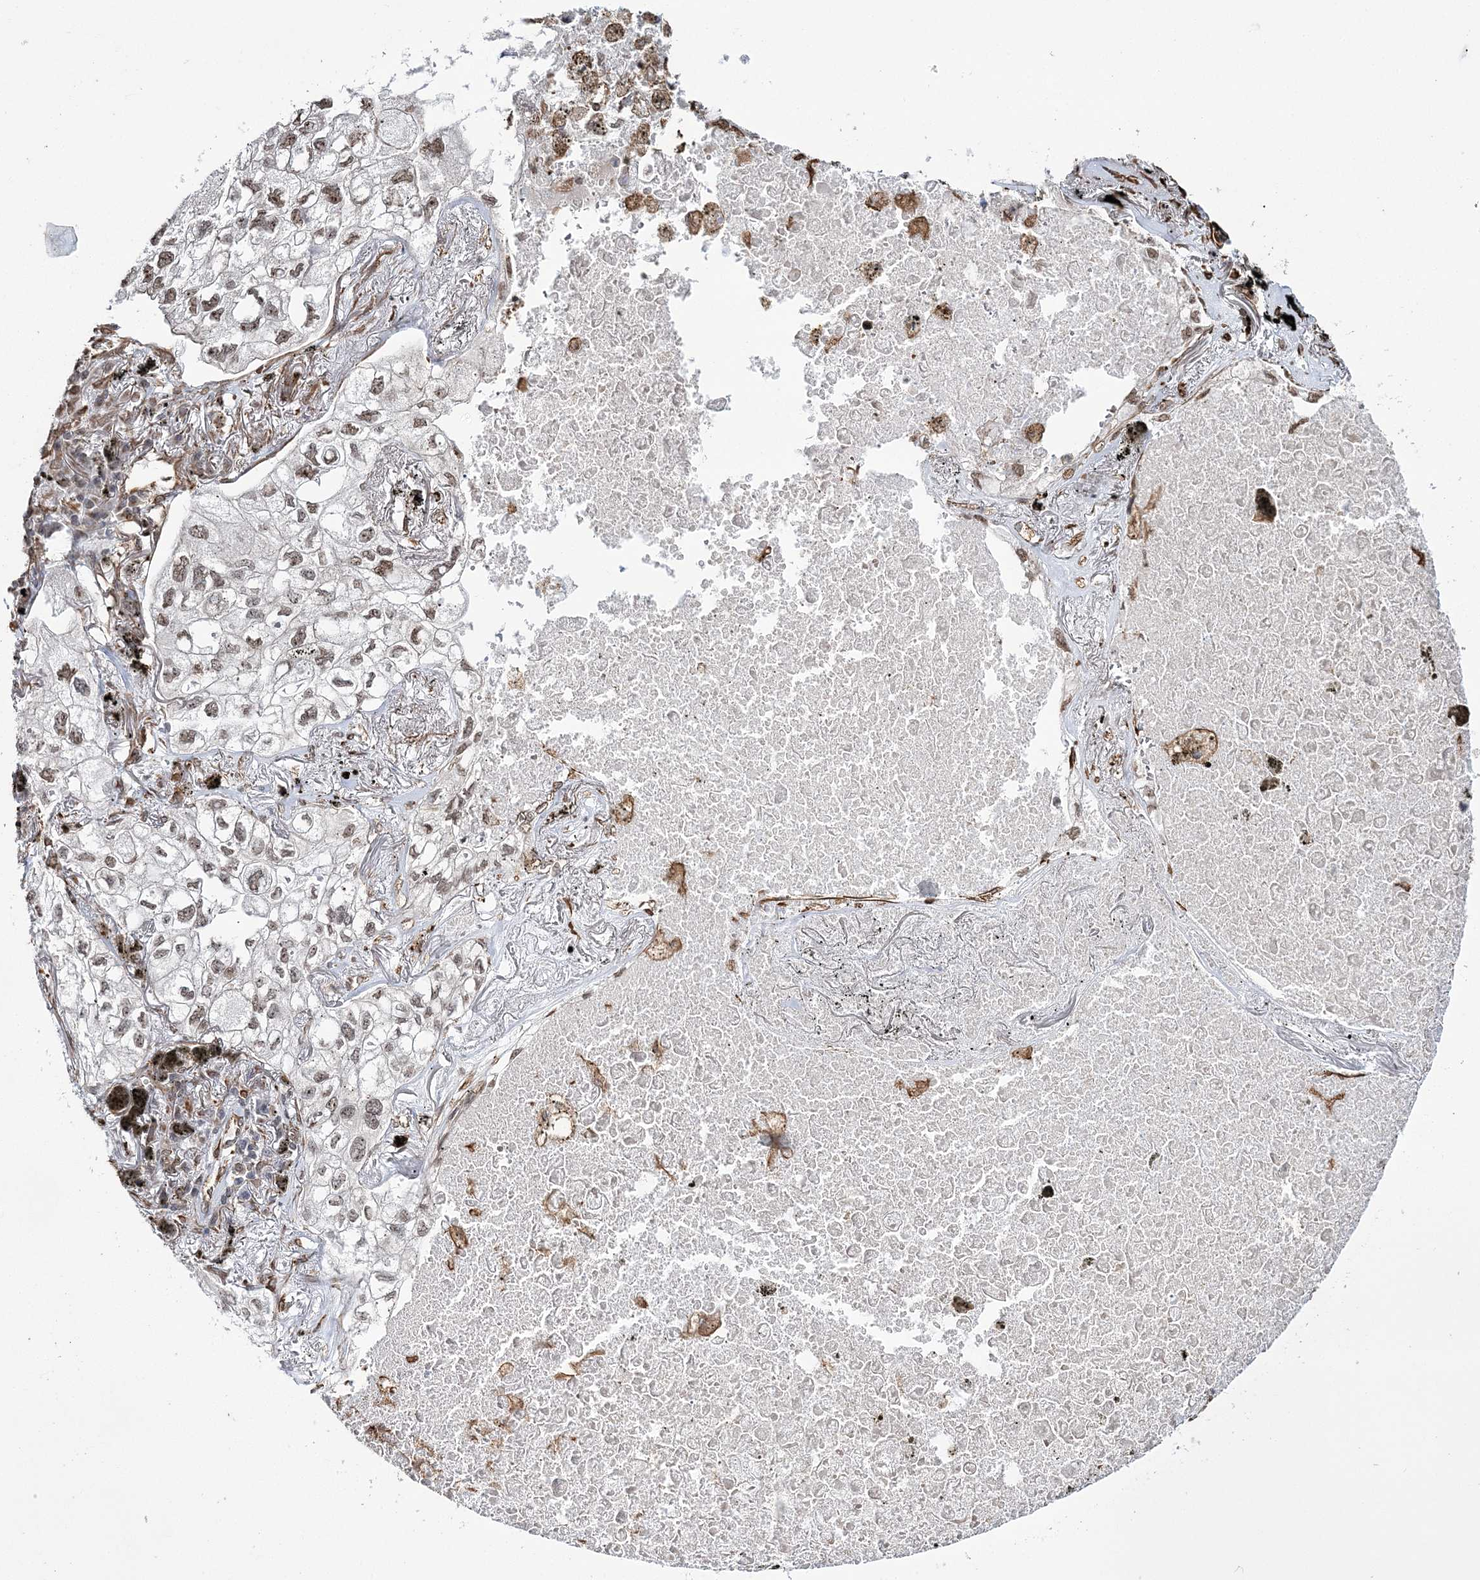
{"staining": {"intensity": "weak", "quantity": ">75%", "location": "nuclear"}, "tissue": "lung cancer", "cell_type": "Tumor cells", "image_type": "cancer", "snomed": [{"axis": "morphology", "description": "Adenocarcinoma, NOS"}, {"axis": "topography", "description": "Lung"}], "caption": "Immunohistochemistry of lung cancer (adenocarcinoma) reveals low levels of weak nuclear expression in approximately >75% of tumor cells. The protein is shown in brown color, while the nuclei are stained blue.", "gene": "ATP11B", "patient": {"sex": "male", "age": 65}}